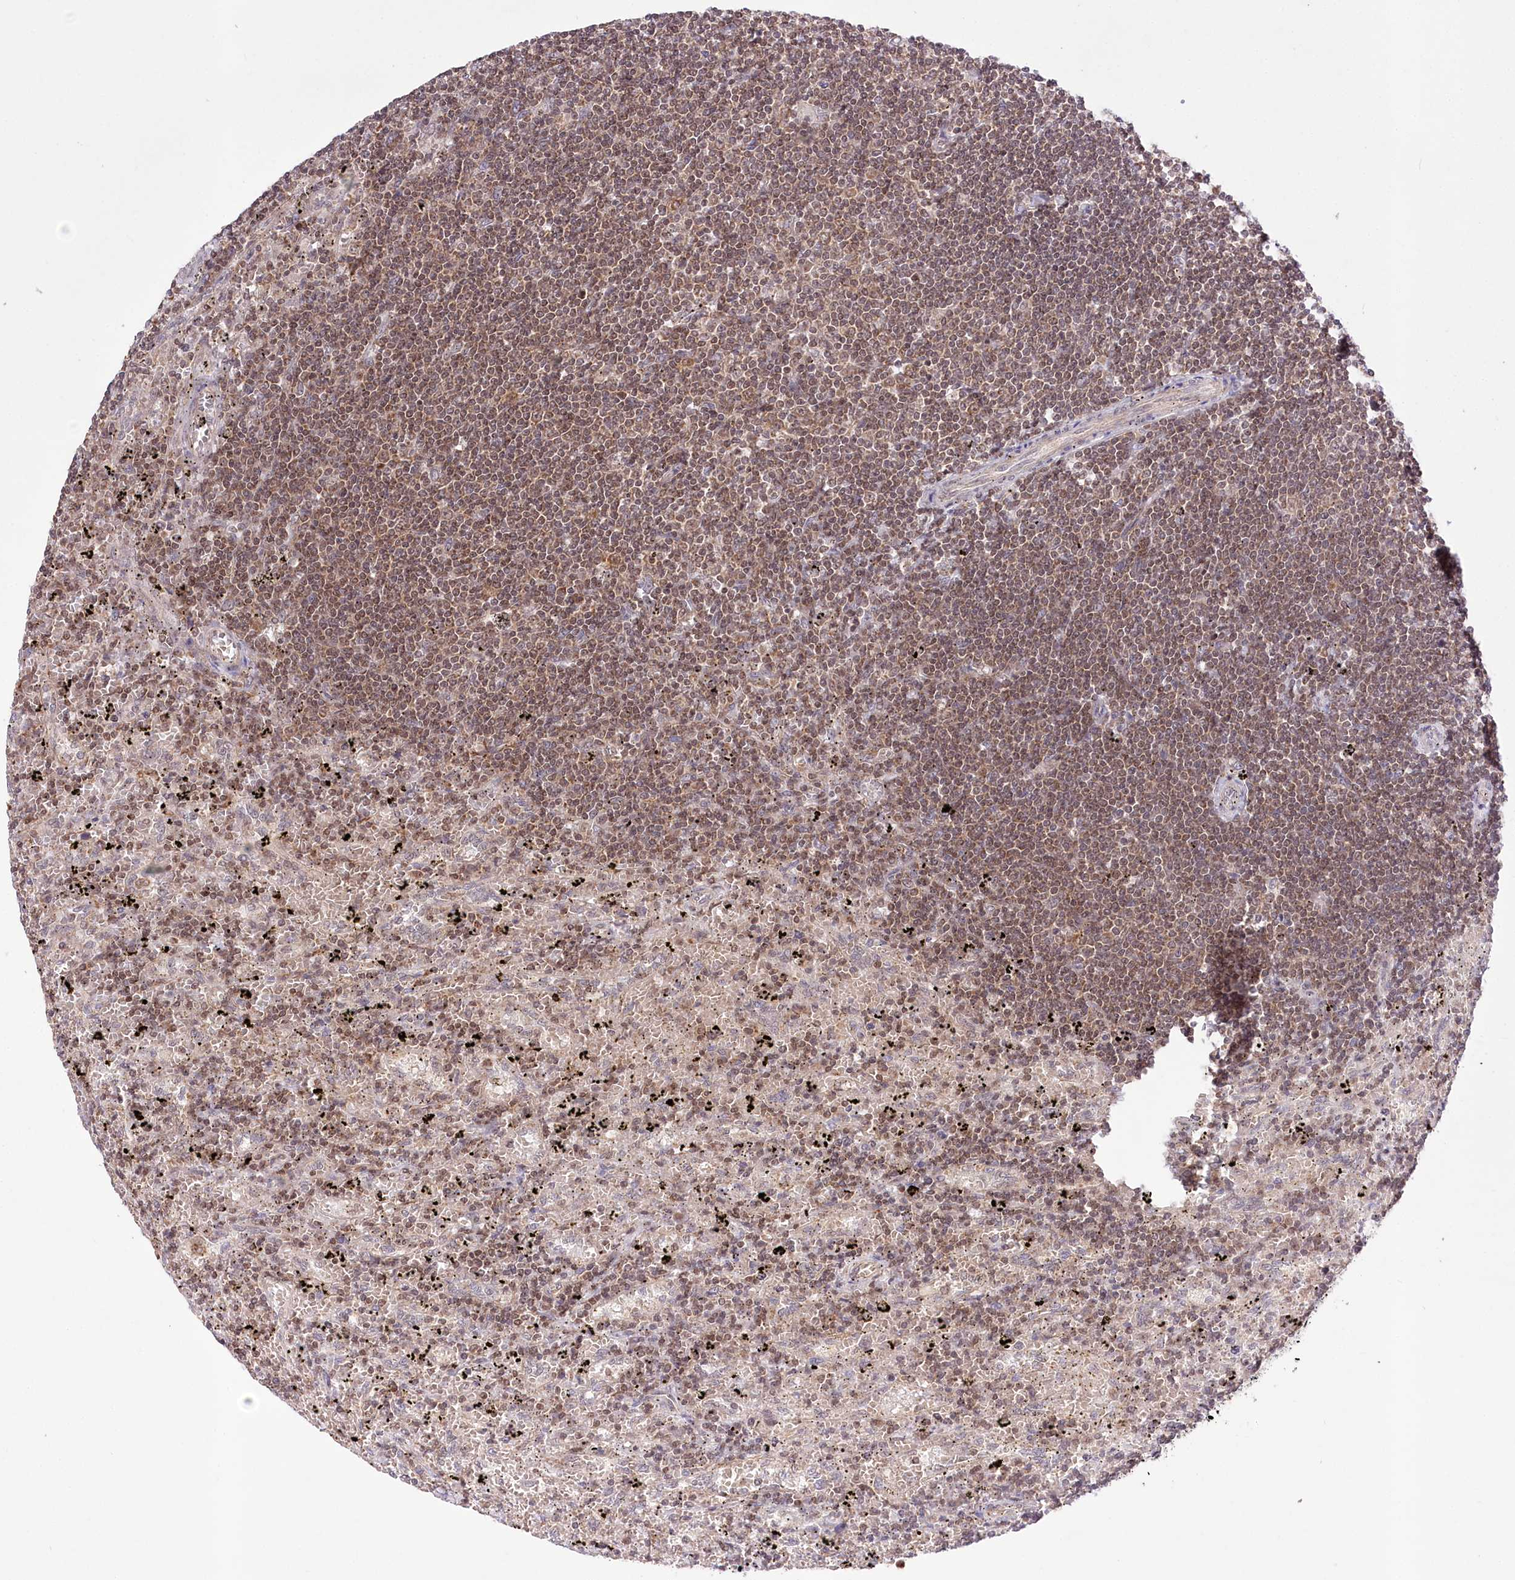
{"staining": {"intensity": "moderate", "quantity": ">75%", "location": "nuclear"}, "tissue": "lymphoma", "cell_type": "Tumor cells", "image_type": "cancer", "snomed": [{"axis": "morphology", "description": "Malignant lymphoma, non-Hodgkin's type, Low grade"}, {"axis": "topography", "description": "Spleen"}], "caption": "A medium amount of moderate nuclear positivity is seen in about >75% of tumor cells in malignant lymphoma, non-Hodgkin's type (low-grade) tissue.", "gene": "ZMAT2", "patient": {"sex": "male", "age": 76}}